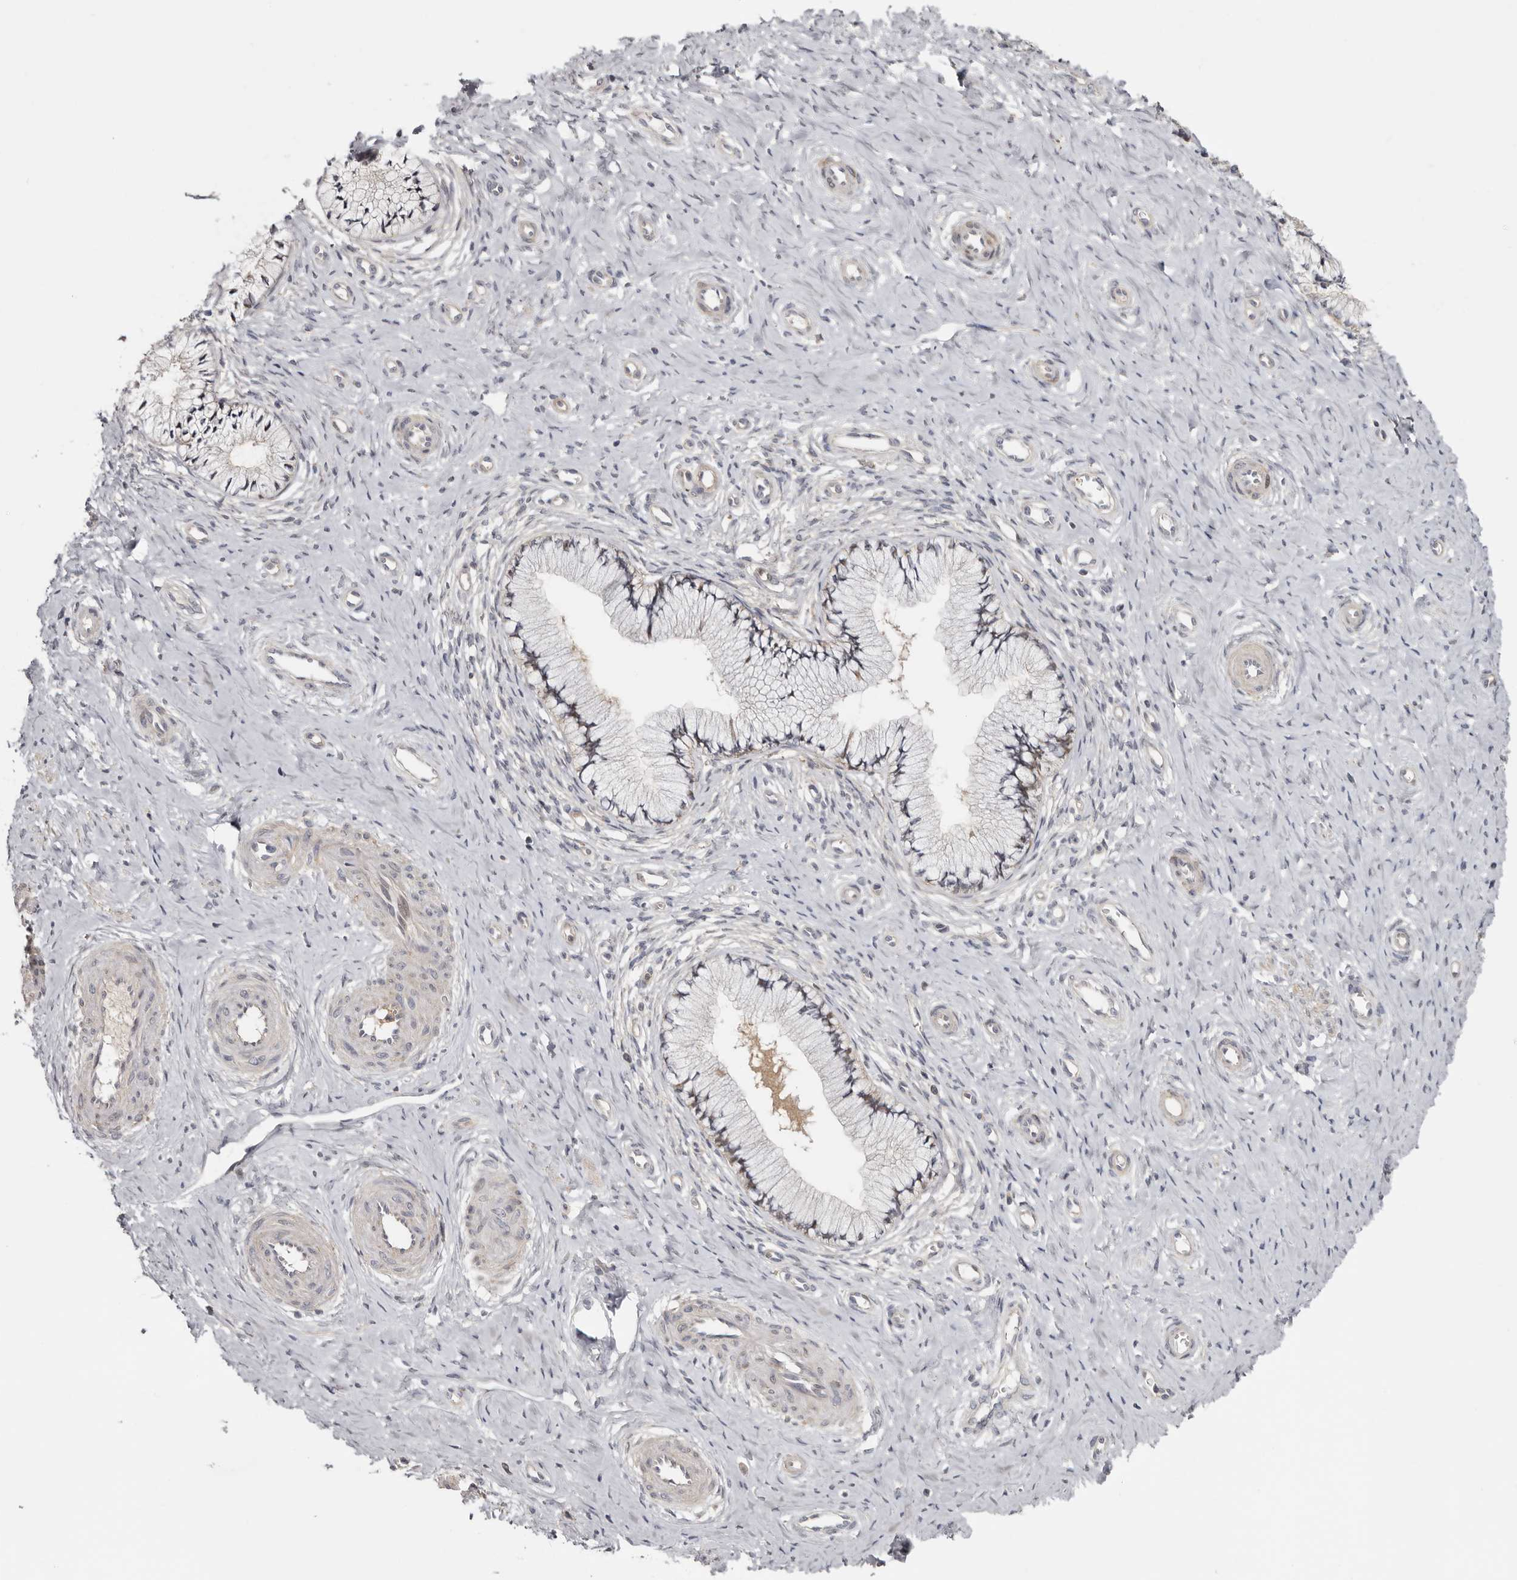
{"staining": {"intensity": "weak", "quantity": "<25%", "location": "cytoplasmic/membranous"}, "tissue": "cervix", "cell_type": "Glandular cells", "image_type": "normal", "snomed": [{"axis": "morphology", "description": "Normal tissue, NOS"}, {"axis": "topography", "description": "Cervix"}], "caption": "Unremarkable cervix was stained to show a protein in brown. There is no significant staining in glandular cells.", "gene": "MSRB2", "patient": {"sex": "female", "age": 36}}